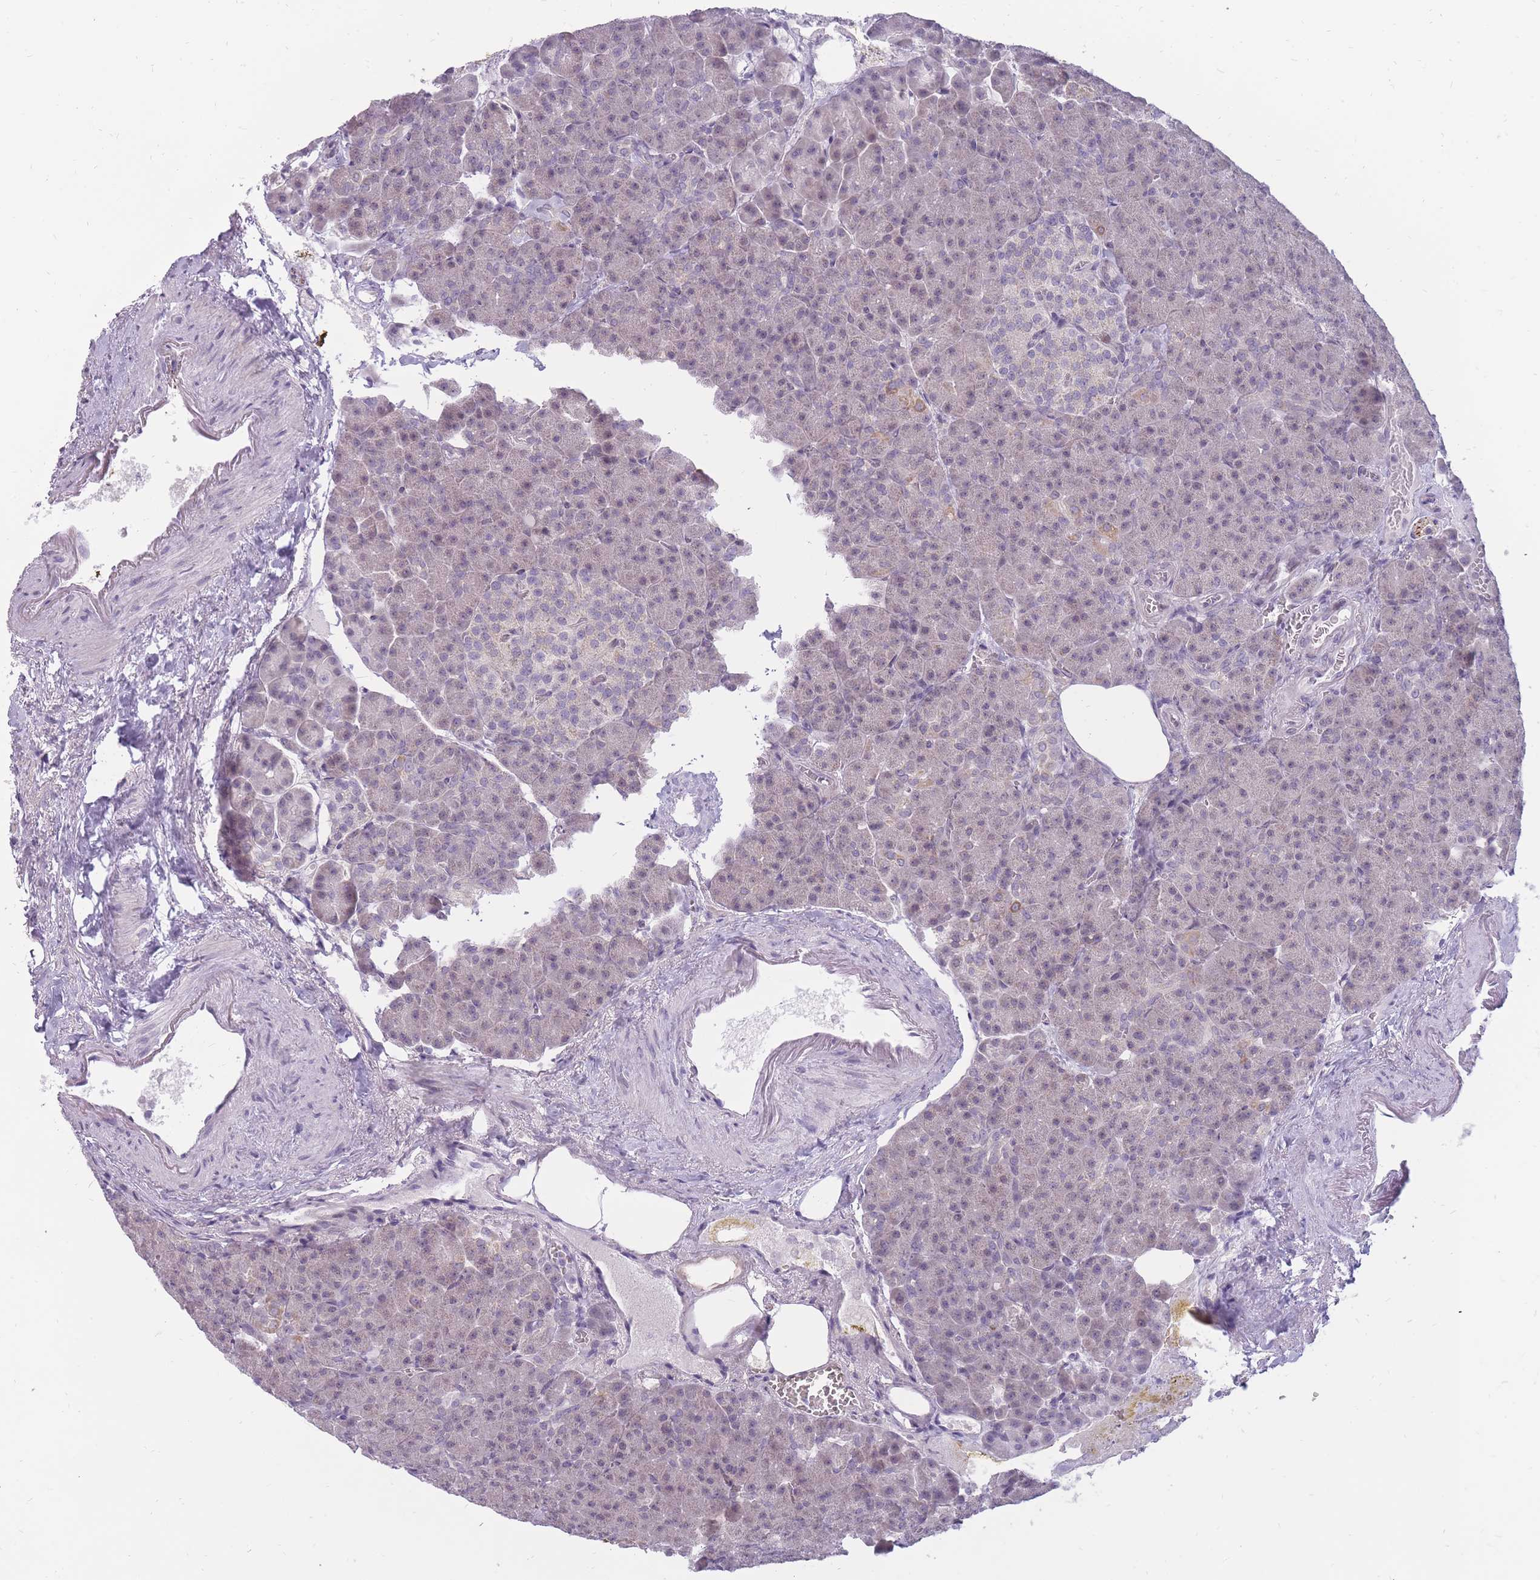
{"staining": {"intensity": "weak", "quantity": "25%-75%", "location": "nuclear"}, "tissue": "pancreas", "cell_type": "Exocrine glandular cells", "image_type": "normal", "snomed": [{"axis": "morphology", "description": "Normal tissue, NOS"}, {"axis": "topography", "description": "Pancreas"}], "caption": "The immunohistochemical stain shows weak nuclear expression in exocrine glandular cells of normal pancreas. Immunohistochemistry stains the protein in brown and the nuclei are stained blue.", "gene": "POM121C", "patient": {"sex": "female", "age": 74}}